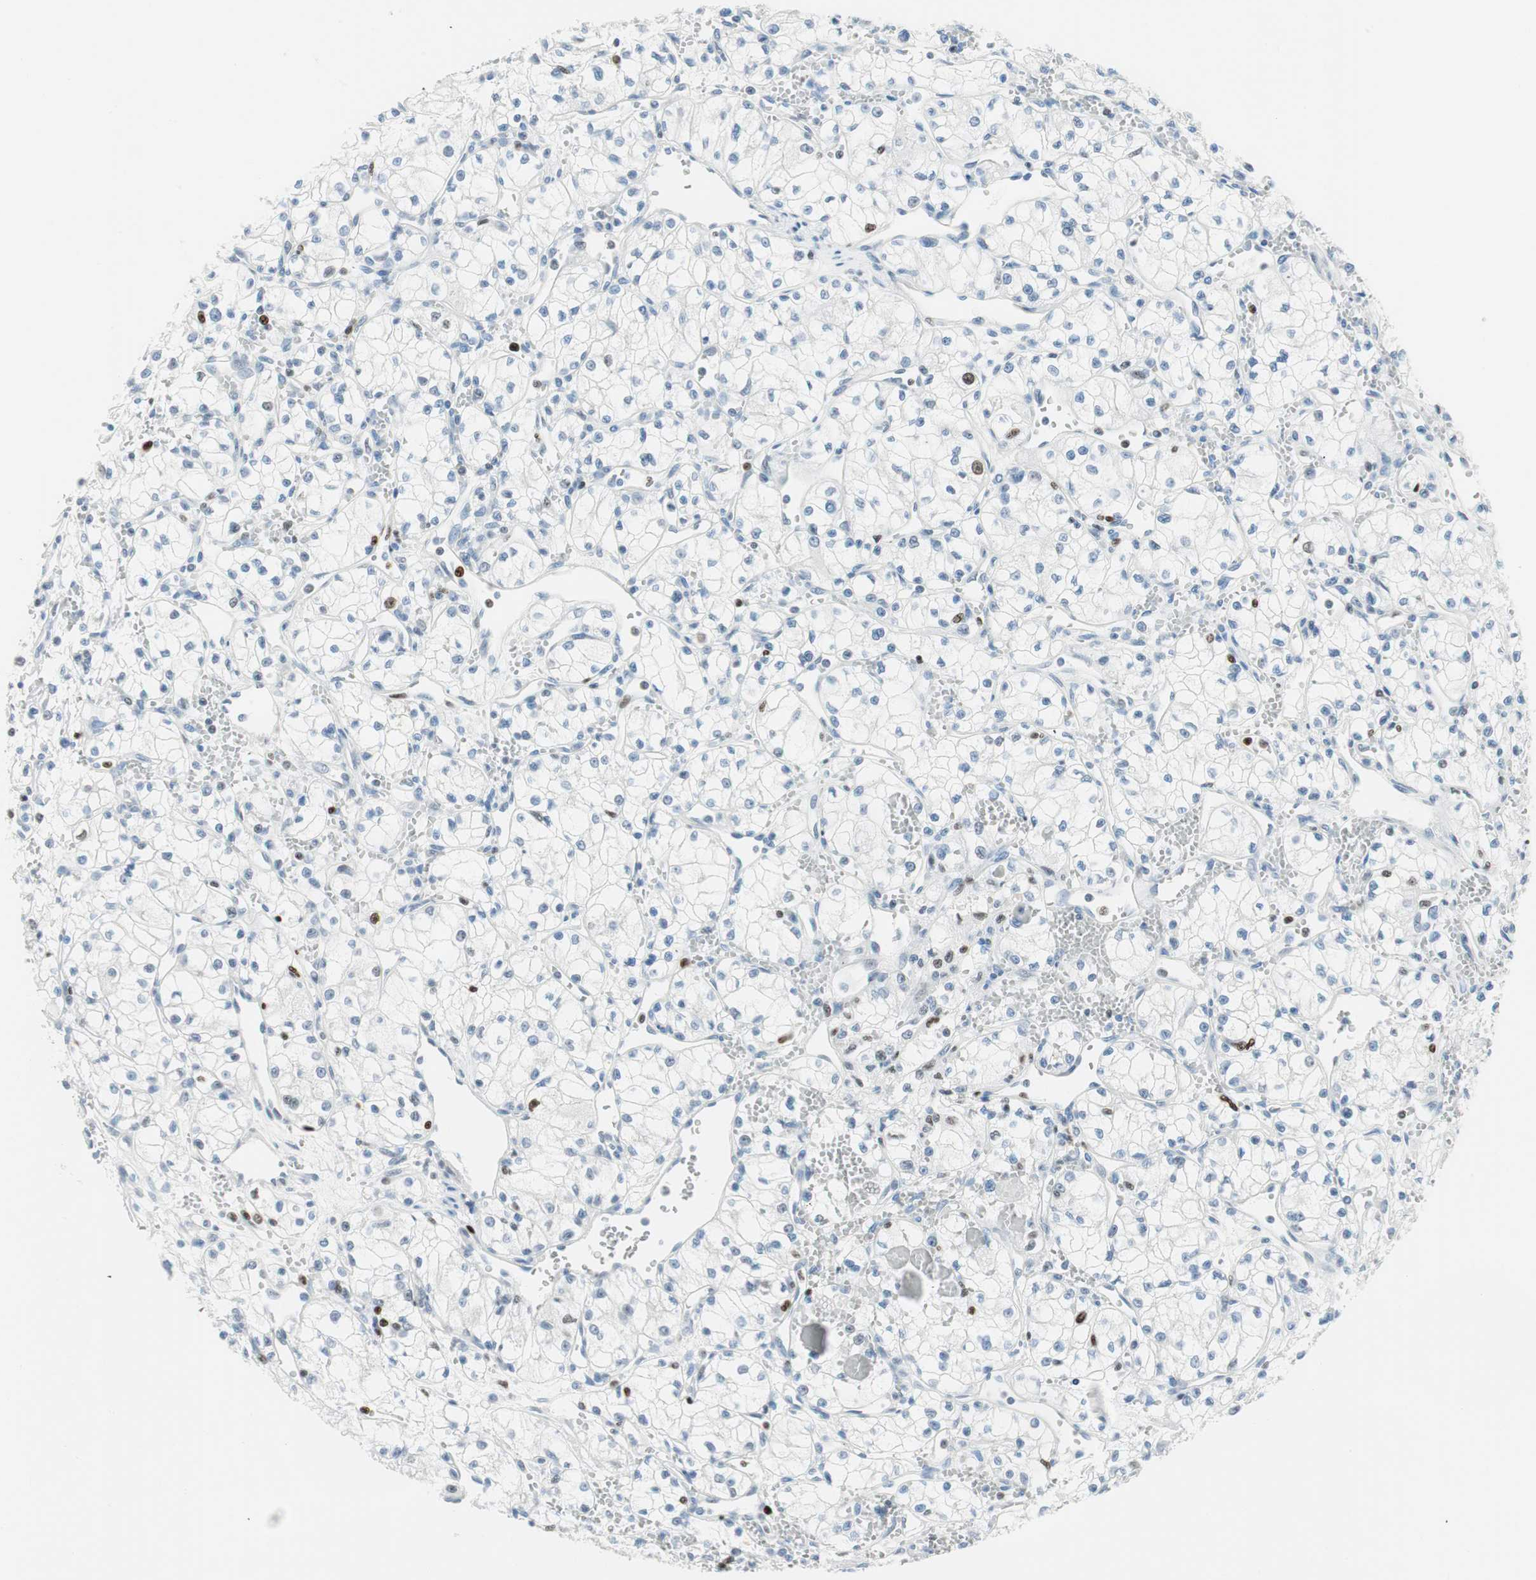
{"staining": {"intensity": "weak", "quantity": "<25%", "location": "nuclear"}, "tissue": "renal cancer", "cell_type": "Tumor cells", "image_type": "cancer", "snomed": [{"axis": "morphology", "description": "Normal tissue, NOS"}, {"axis": "morphology", "description": "Adenocarcinoma, NOS"}, {"axis": "topography", "description": "Kidney"}], "caption": "Adenocarcinoma (renal) stained for a protein using immunohistochemistry (IHC) demonstrates no expression tumor cells.", "gene": "EZH2", "patient": {"sex": "male", "age": 59}}